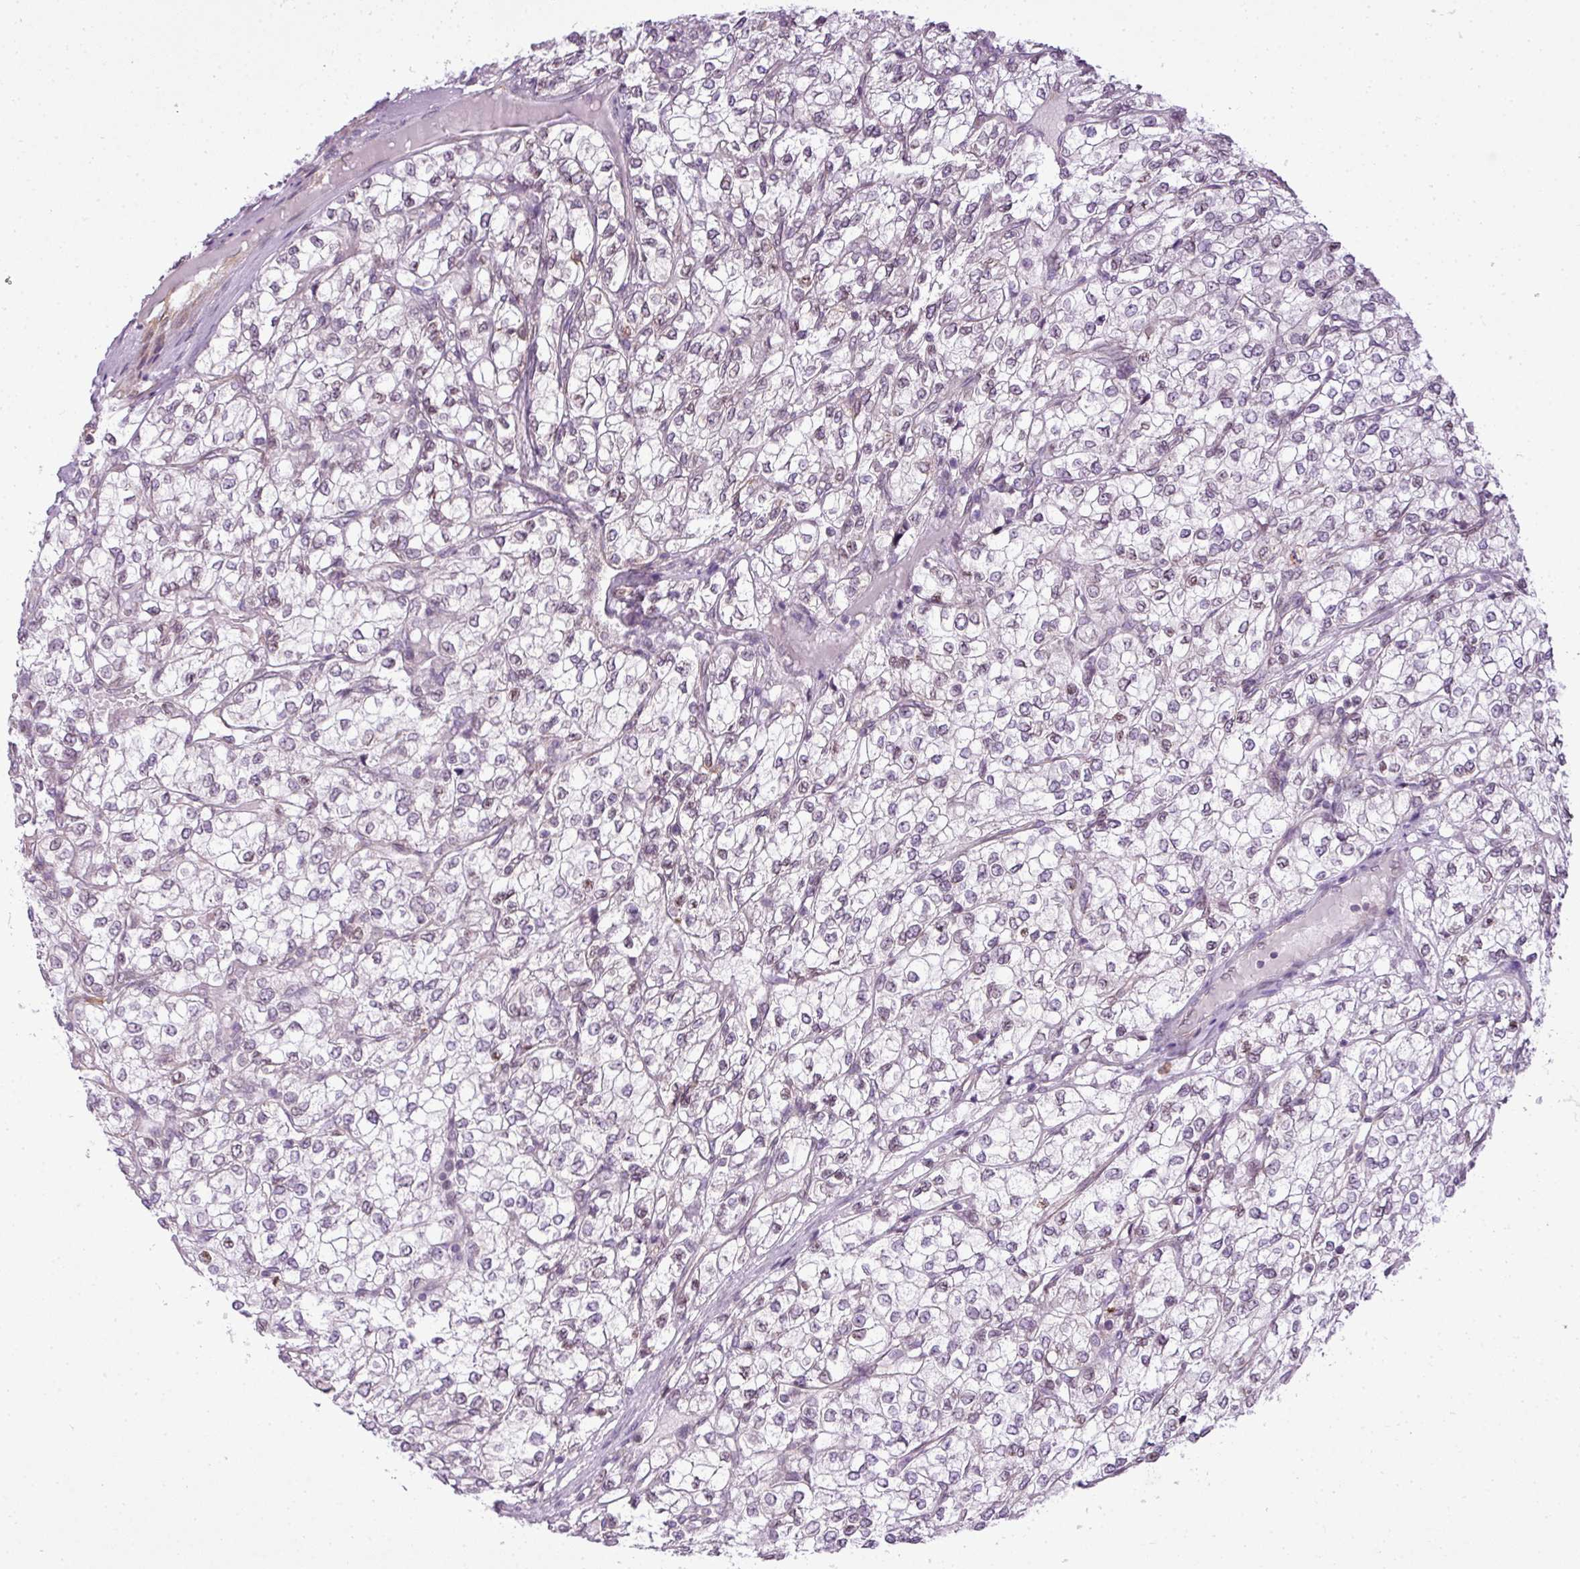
{"staining": {"intensity": "negative", "quantity": "none", "location": "none"}, "tissue": "renal cancer", "cell_type": "Tumor cells", "image_type": "cancer", "snomed": [{"axis": "morphology", "description": "Adenocarcinoma, NOS"}, {"axis": "topography", "description": "Kidney"}], "caption": "DAB immunohistochemical staining of human renal cancer exhibits no significant positivity in tumor cells.", "gene": "COX18", "patient": {"sex": "male", "age": 80}}